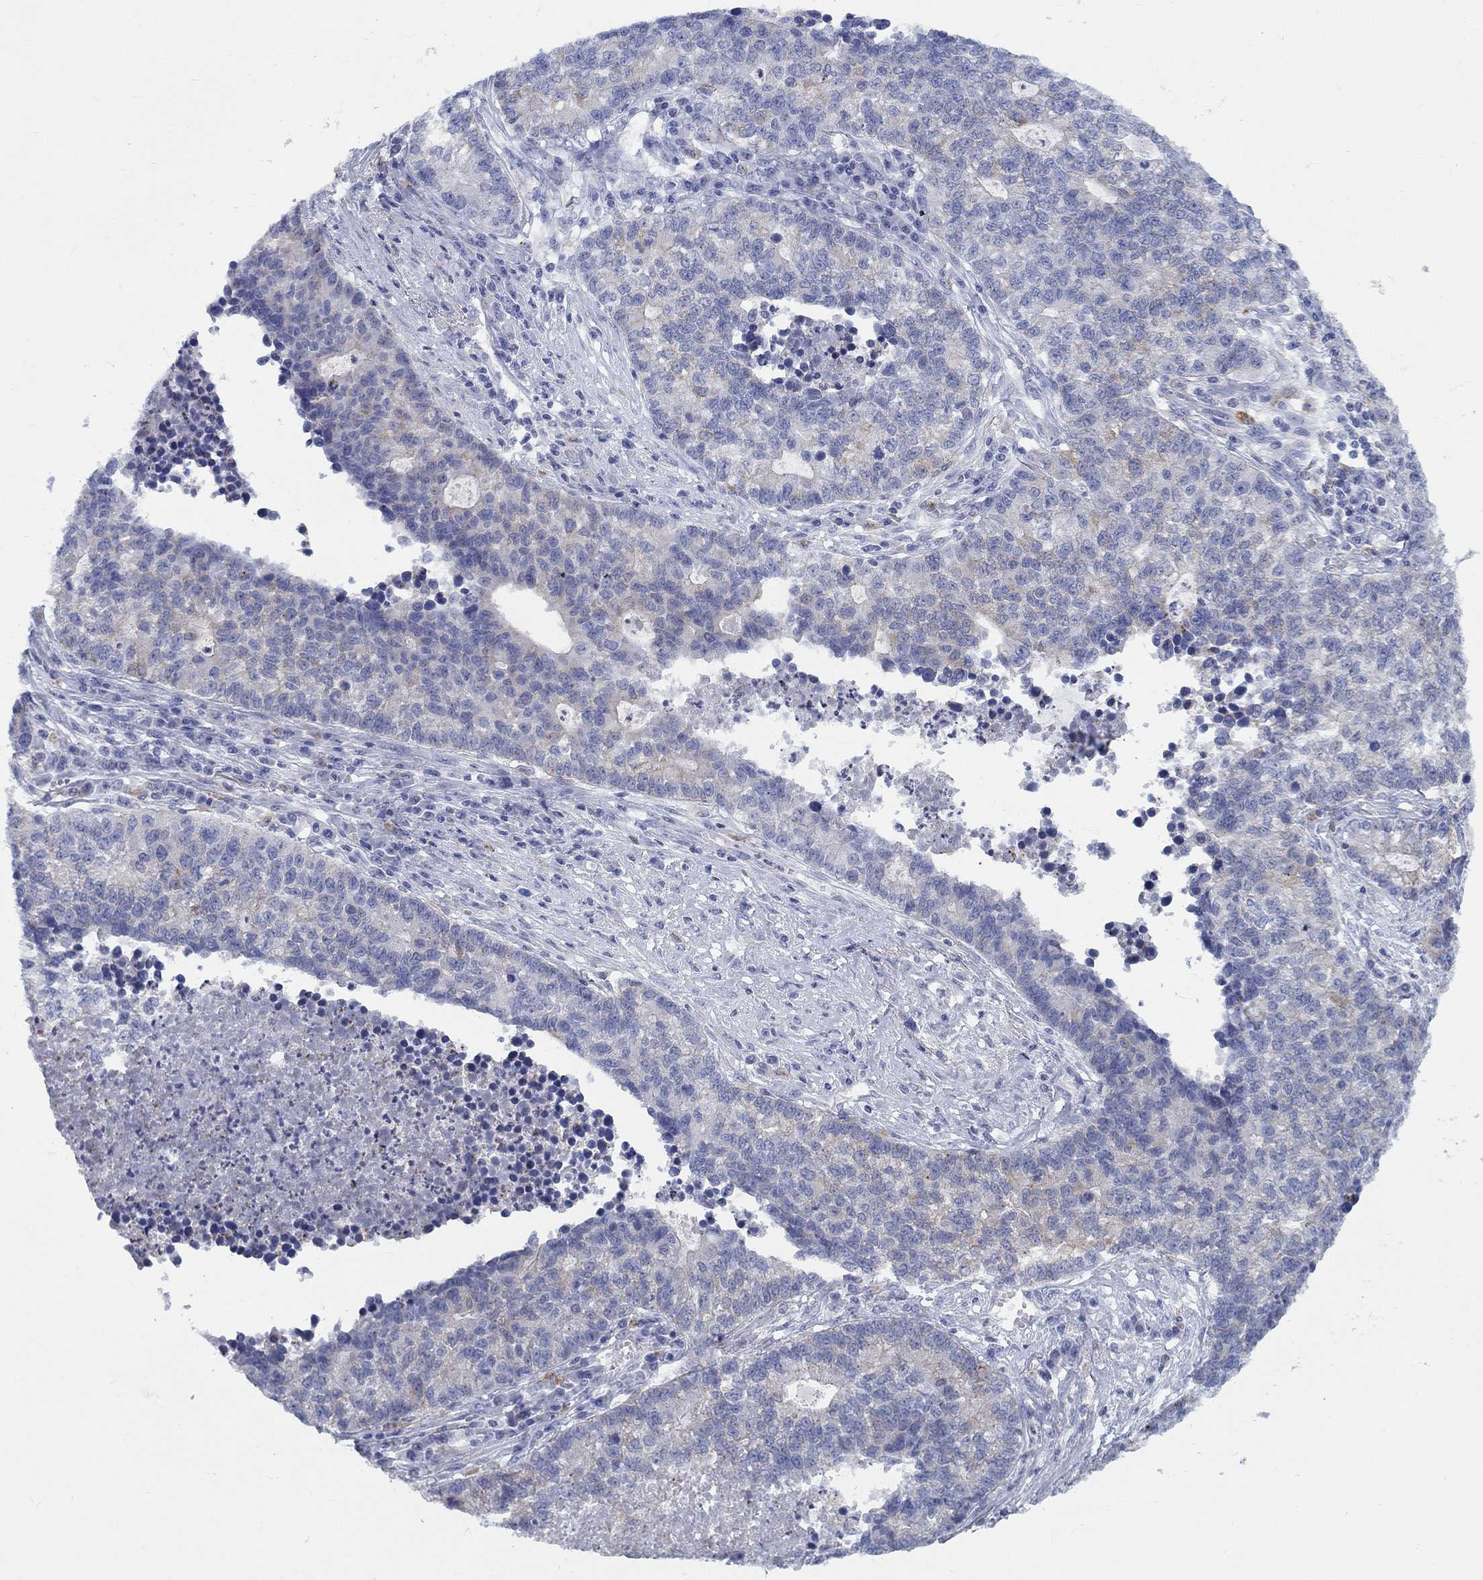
{"staining": {"intensity": "negative", "quantity": "none", "location": "none"}, "tissue": "lung cancer", "cell_type": "Tumor cells", "image_type": "cancer", "snomed": [{"axis": "morphology", "description": "Adenocarcinoma, NOS"}, {"axis": "topography", "description": "Lung"}], "caption": "Immunohistochemistry (IHC) of adenocarcinoma (lung) shows no positivity in tumor cells.", "gene": "RAP1GAP", "patient": {"sex": "male", "age": 57}}